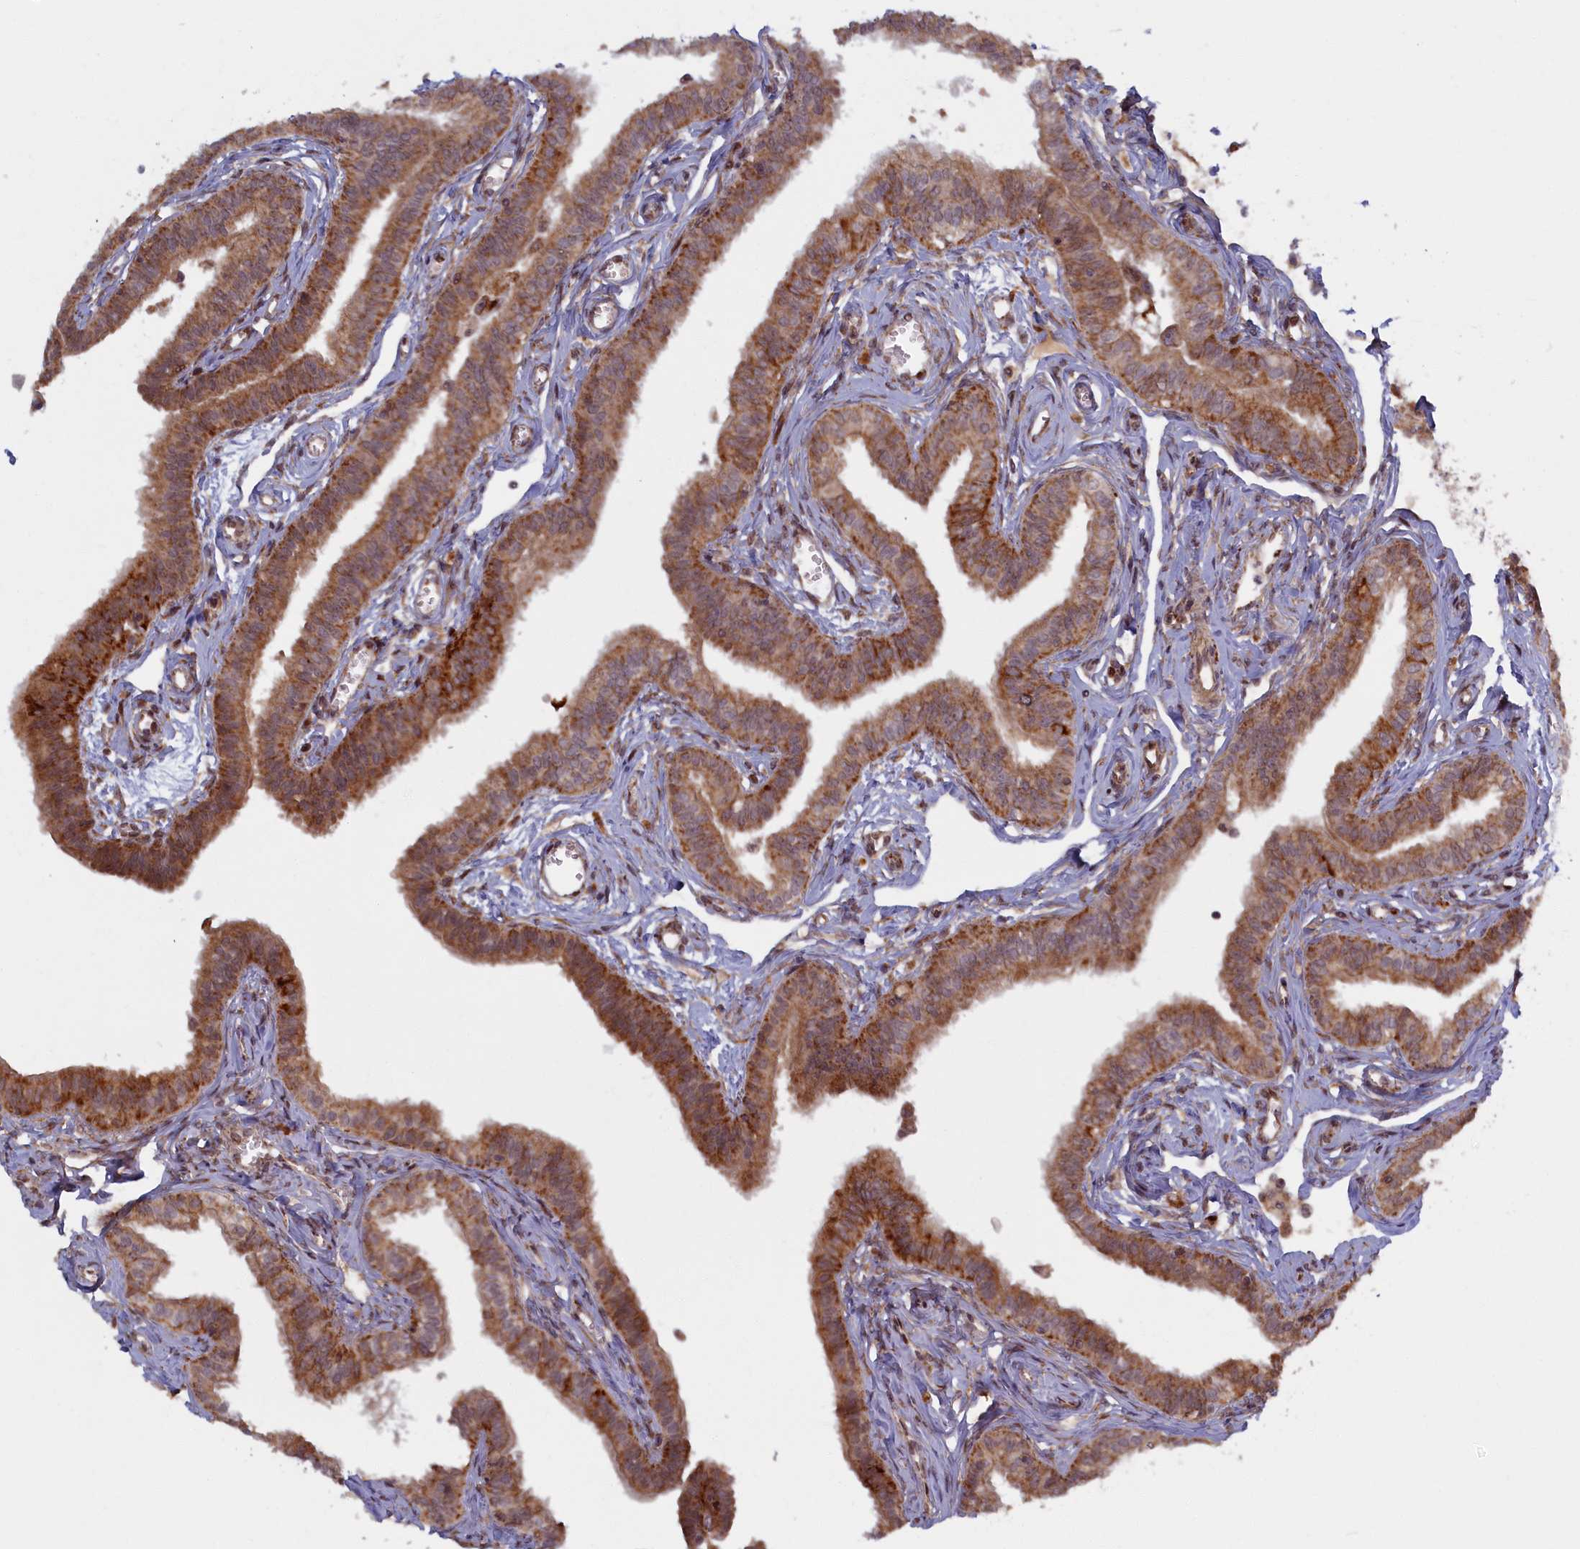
{"staining": {"intensity": "strong", "quantity": ">75%", "location": "cytoplasmic/membranous"}, "tissue": "fallopian tube", "cell_type": "Glandular cells", "image_type": "normal", "snomed": [{"axis": "morphology", "description": "Normal tissue, NOS"}, {"axis": "morphology", "description": "Carcinoma, NOS"}, {"axis": "topography", "description": "Fallopian tube"}, {"axis": "topography", "description": "Ovary"}], "caption": "Immunohistochemistry micrograph of unremarkable fallopian tube: human fallopian tube stained using immunohistochemistry shows high levels of strong protein expression localized specifically in the cytoplasmic/membranous of glandular cells, appearing as a cytoplasmic/membranous brown color.", "gene": "PLA2G10", "patient": {"sex": "female", "age": 59}}